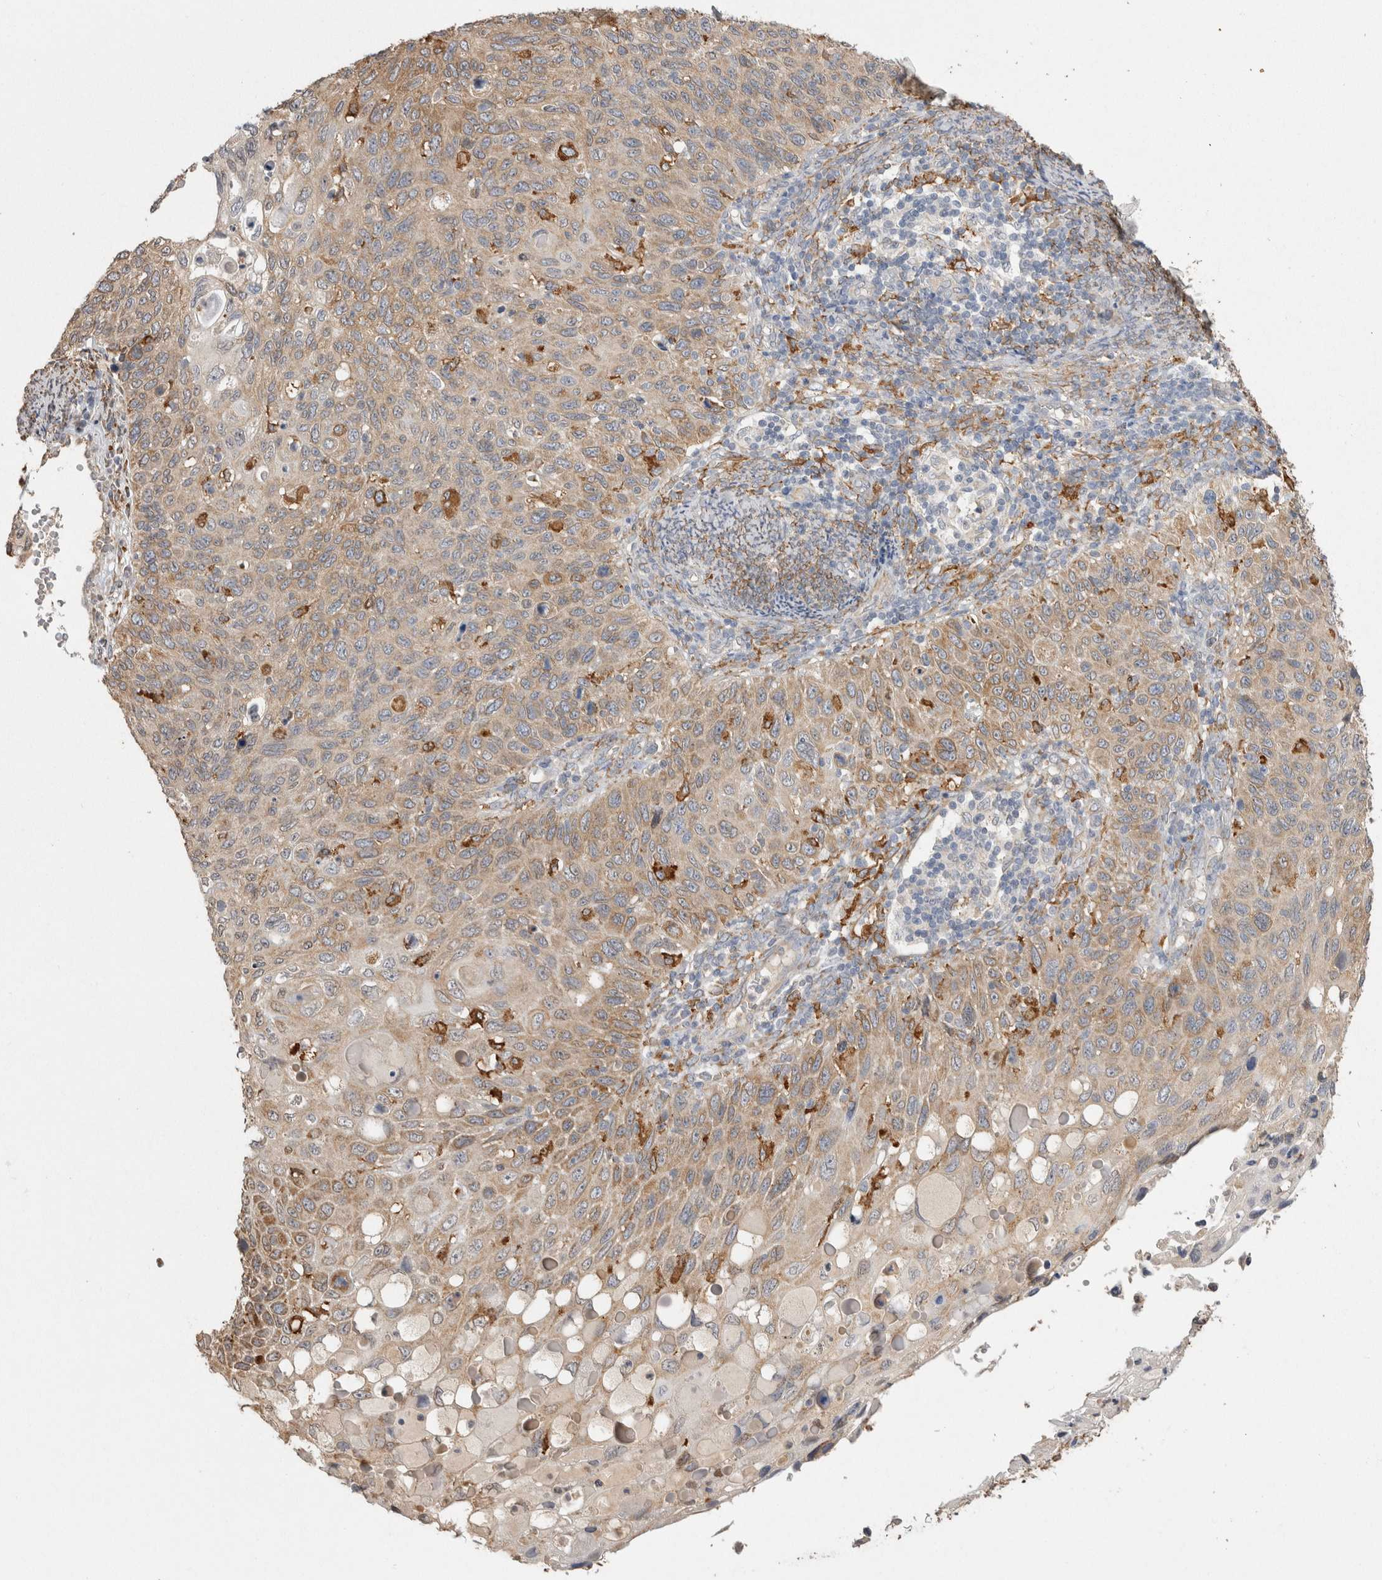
{"staining": {"intensity": "moderate", "quantity": ">75%", "location": "cytoplasmic/membranous"}, "tissue": "cervical cancer", "cell_type": "Tumor cells", "image_type": "cancer", "snomed": [{"axis": "morphology", "description": "Squamous cell carcinoma, NOS"}, {"axis": "topography", "description": "Cervix"}], "caption": "Tumor cells reveal moderate cytoplasmic/membranous positivity in approximately >75% of cells in squamous cell carcinoma (cervical).", "gene": "LRPAP1", "patient": {"sex": "female", "age": 70}}